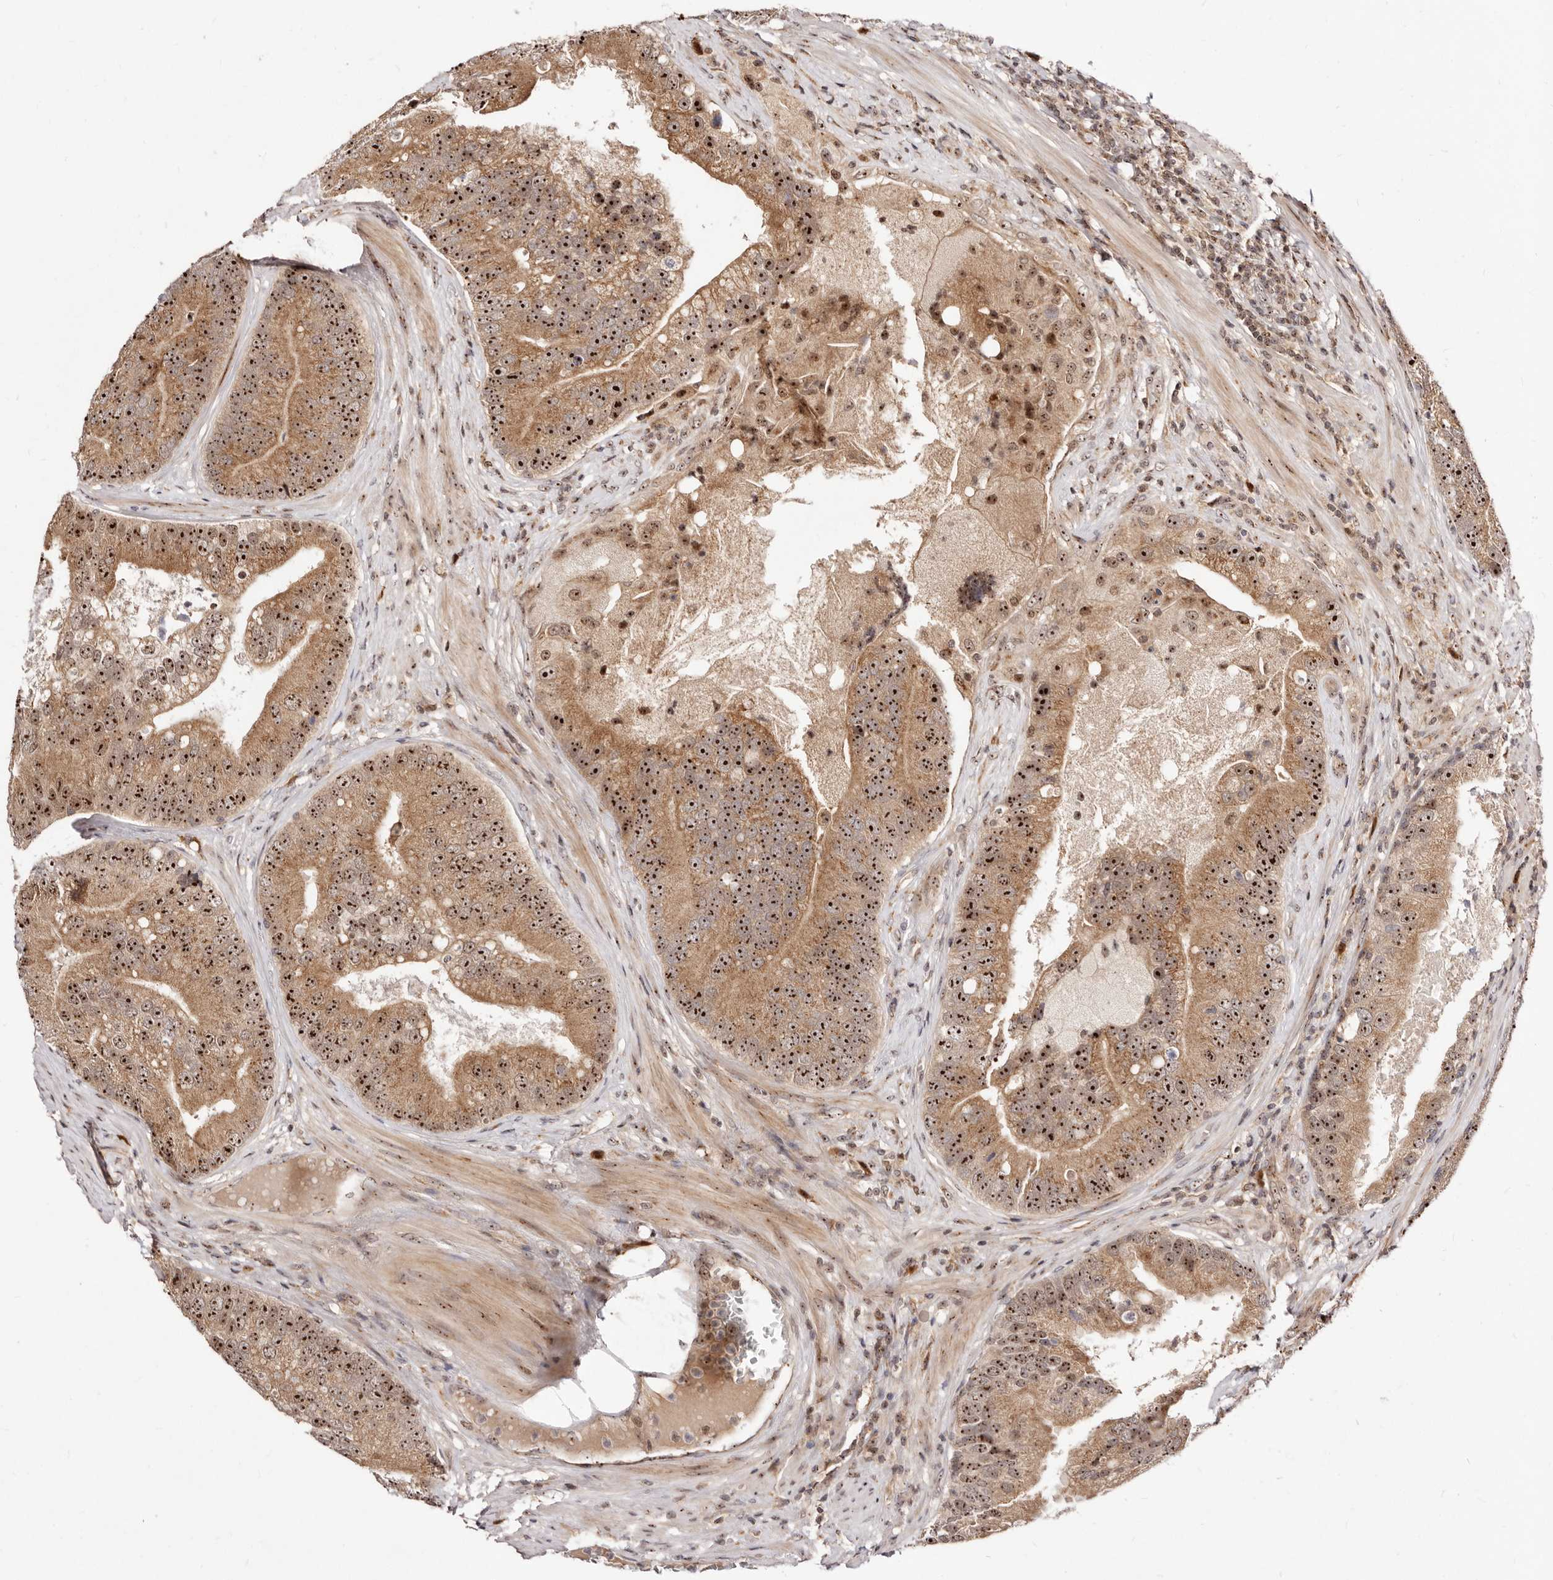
{"staining": {"intensity": "strong", "quantity": ">75%", "location": "cytoplasmic/membranous,nuclear"}, "tissue": "prostate cancer", "cell_type": "Tumor cells", "image_type": "cancer", "snomed": [{"axis": "morphology", "description": "Adenocarcinoma, High grade"}, {"axis": "topography", "description": "Prostate"}], "caption": "Adenocarcinoma (high-grade) (prostate) stained with a protein marker exhibits strong staining in tumor cells.", "gene": "APOL6", "patient": {"sex": "male", "age": 70}}